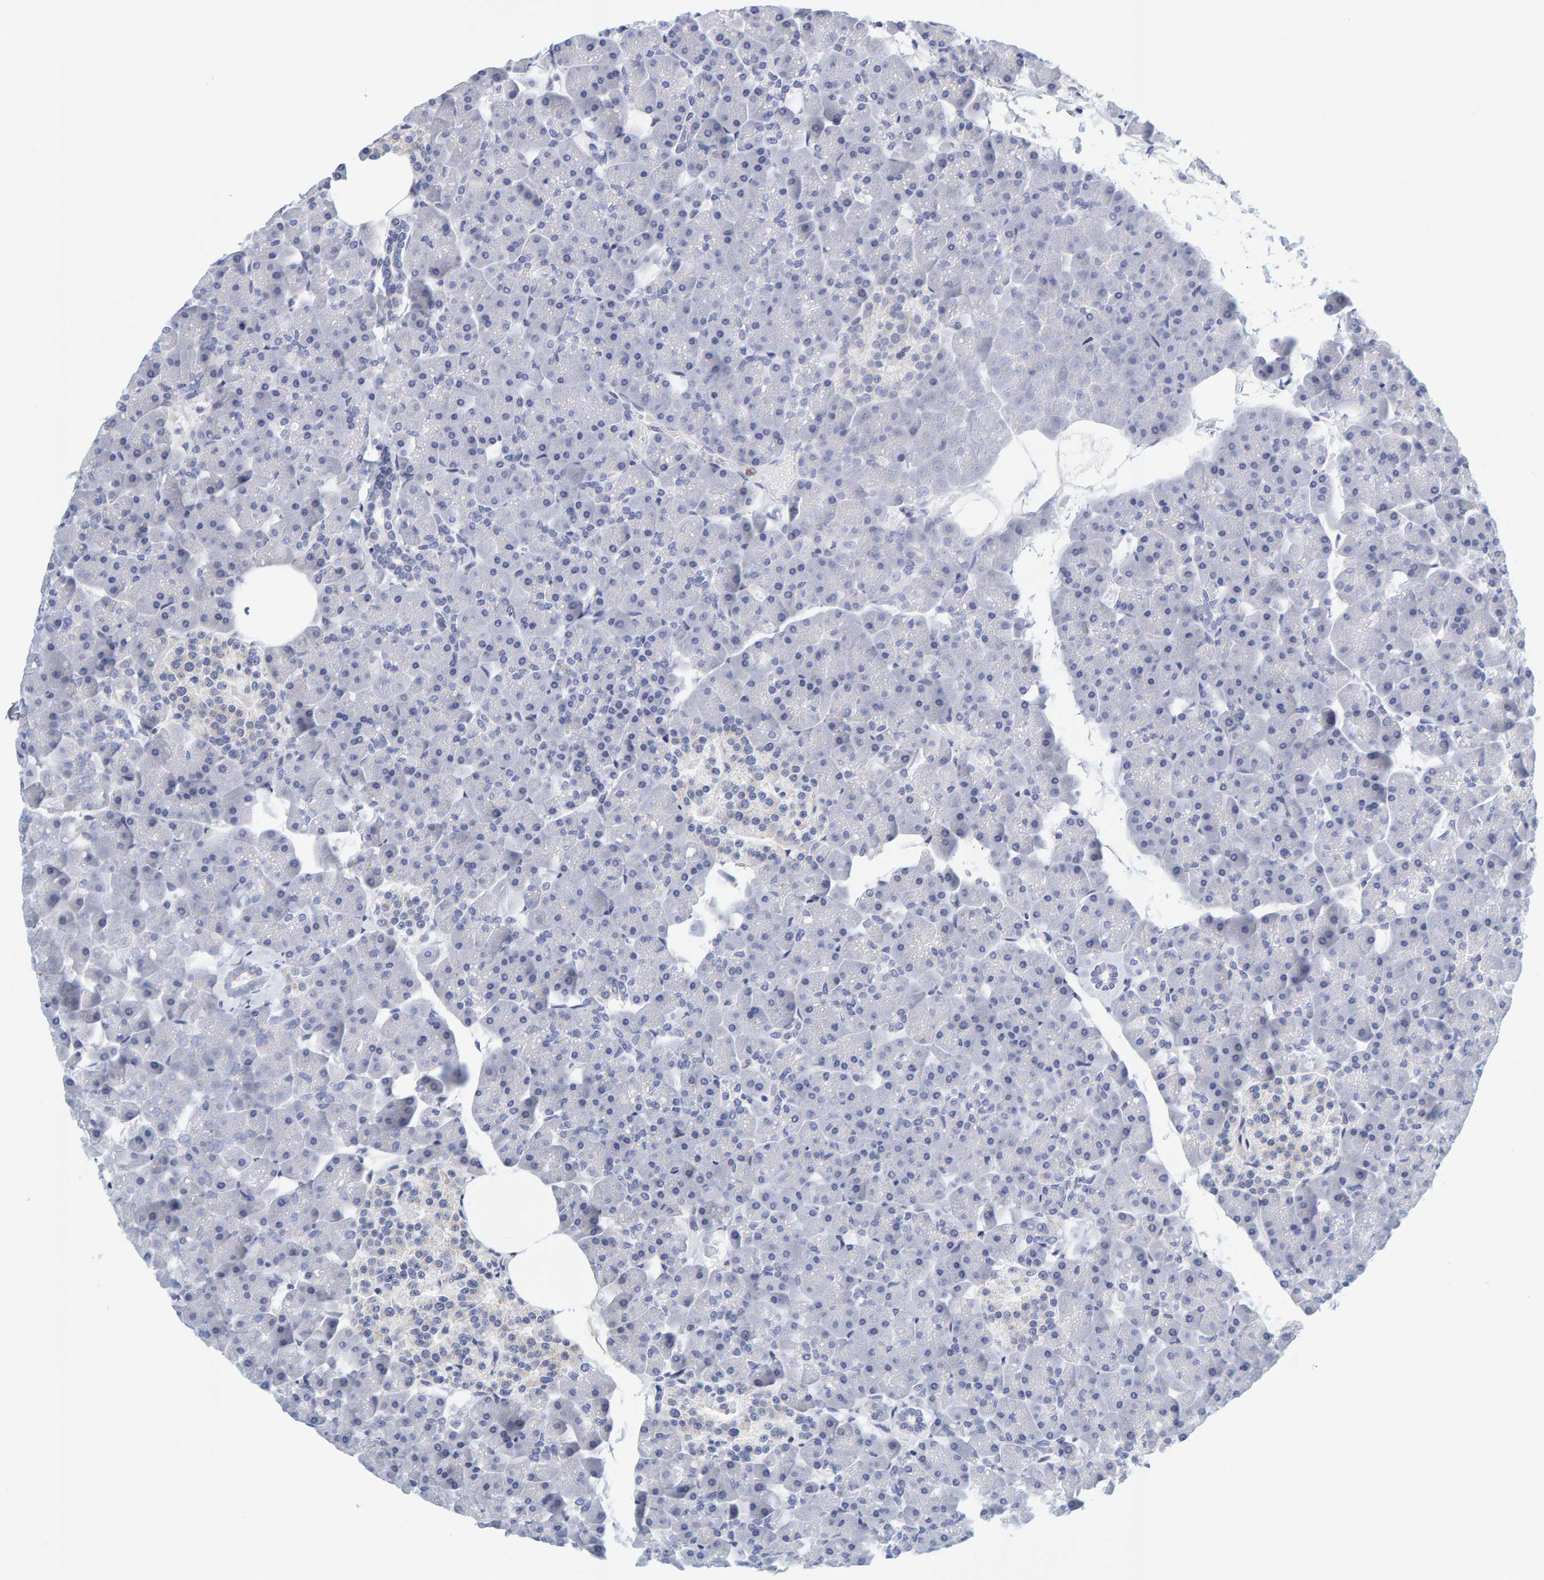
{"staining": {"intensity": "negative", "quantity": "none", "location": "none"}, "tissue": "pancreas", "cell_type": "Exocrine glandular cells", "image_type": "normal", "snomed": [{"axis": "morphology", "description": "Normal tissue, NOS"}, {"axis": "topography", "description": "Pancreas"}], "caption": "Human pancreas stained for a protein using immunohistochemistry (IHC) exhibits no positivity in exocrine glandular cells.", "gene": "MOG", "patient": {"sex": "male", "age": 35}}